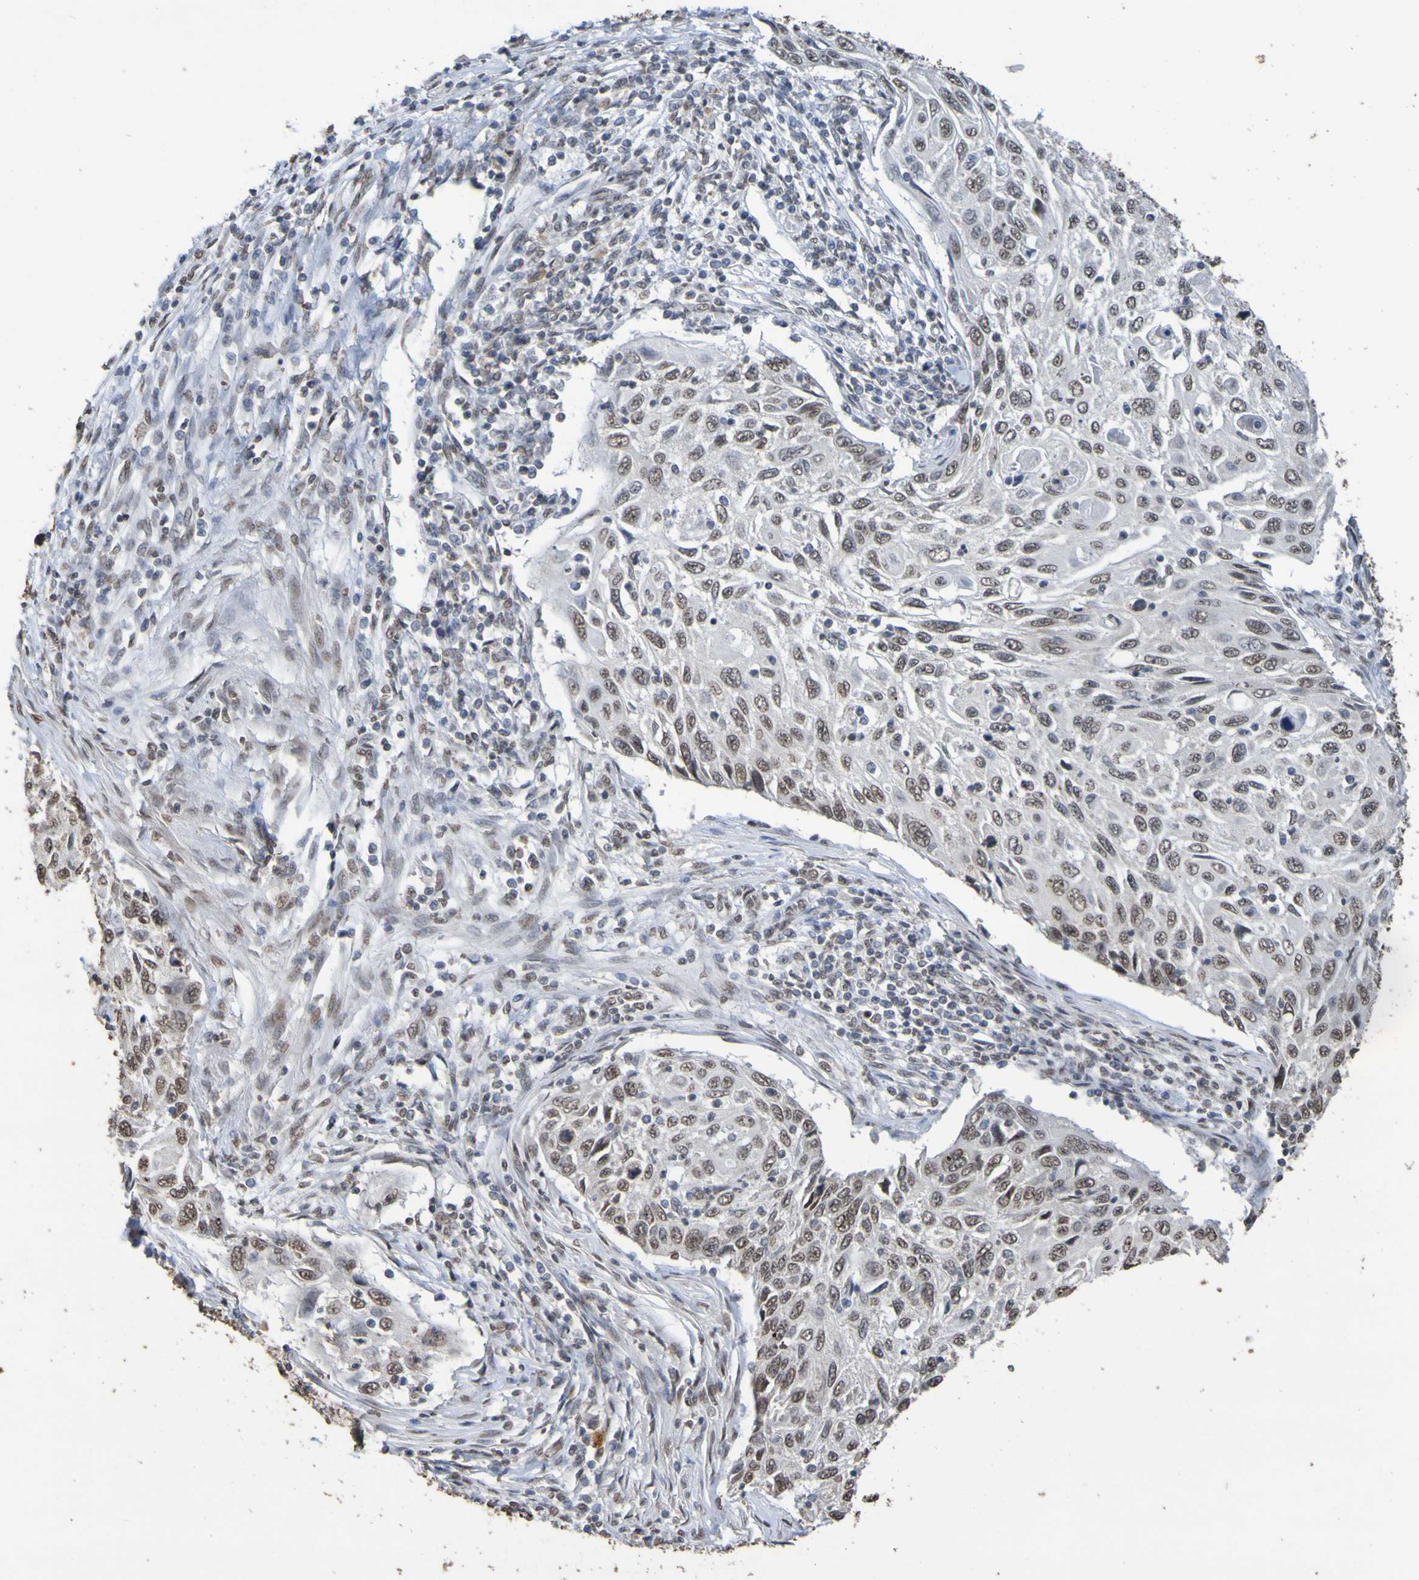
{"staining": {"intensity": "weak", "quantity": ">75%", "location": "nuclear"}, "tissue": "cervical cancer", "cell_type": "Tumor cells", "image_type": "cancer", "snomed": [{"axis": "morphology", "description": "Squamous cell carcinoma, NOS"}, {"axis": "topography", "description": "Cervix"}], "caption": "A high-resolution image shows immunohistochemistry staining of cervical squamous cell carcinoma, which shows weak nuclear staining in approximately >75% of tumor cells.", "gene": "ALKBH2", "patient": {"sex": "female", "age": 70}}